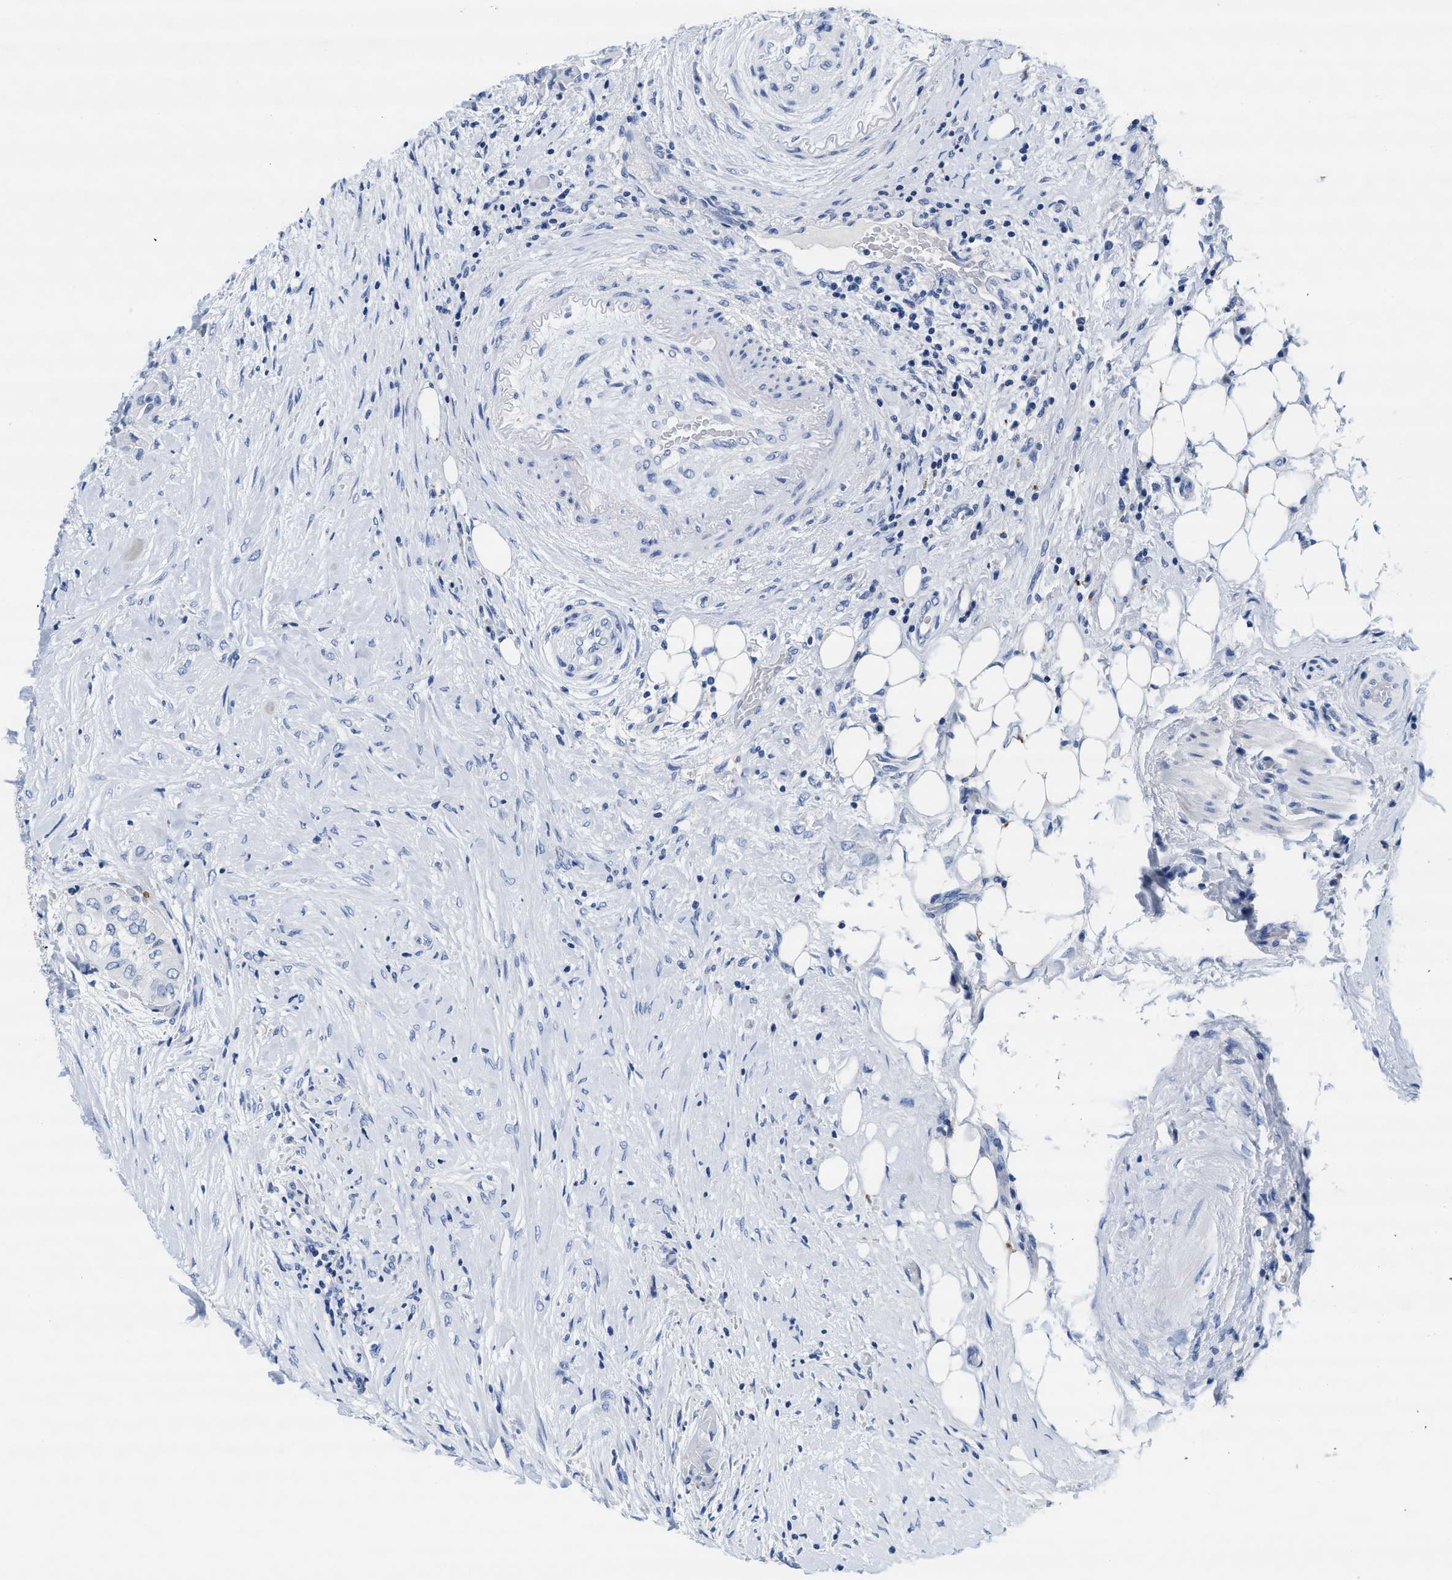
{"staining": {"intensity": "negative", "quantity": "none", "location": "none"}, "tissue": "thyroid cancer", "cell_type": "Tumor cells", "image_type": "cancer", "snomed": [{"axis": "morphology", "description": "Papillary adenocarcinoma, NOS"}, {"axis": "topography", "description": "Thyroid gland"}], "caption": "Immunohistochemistry (IHC) photomicrograph of thyroid cancer (papillary adenocarcinoma) stained for a protein (brown), which shows no staining in tumor cells. Nuclei are stained in blue.", "gene": "TTC3", "patient": {"sex": "female", "age": 59}}